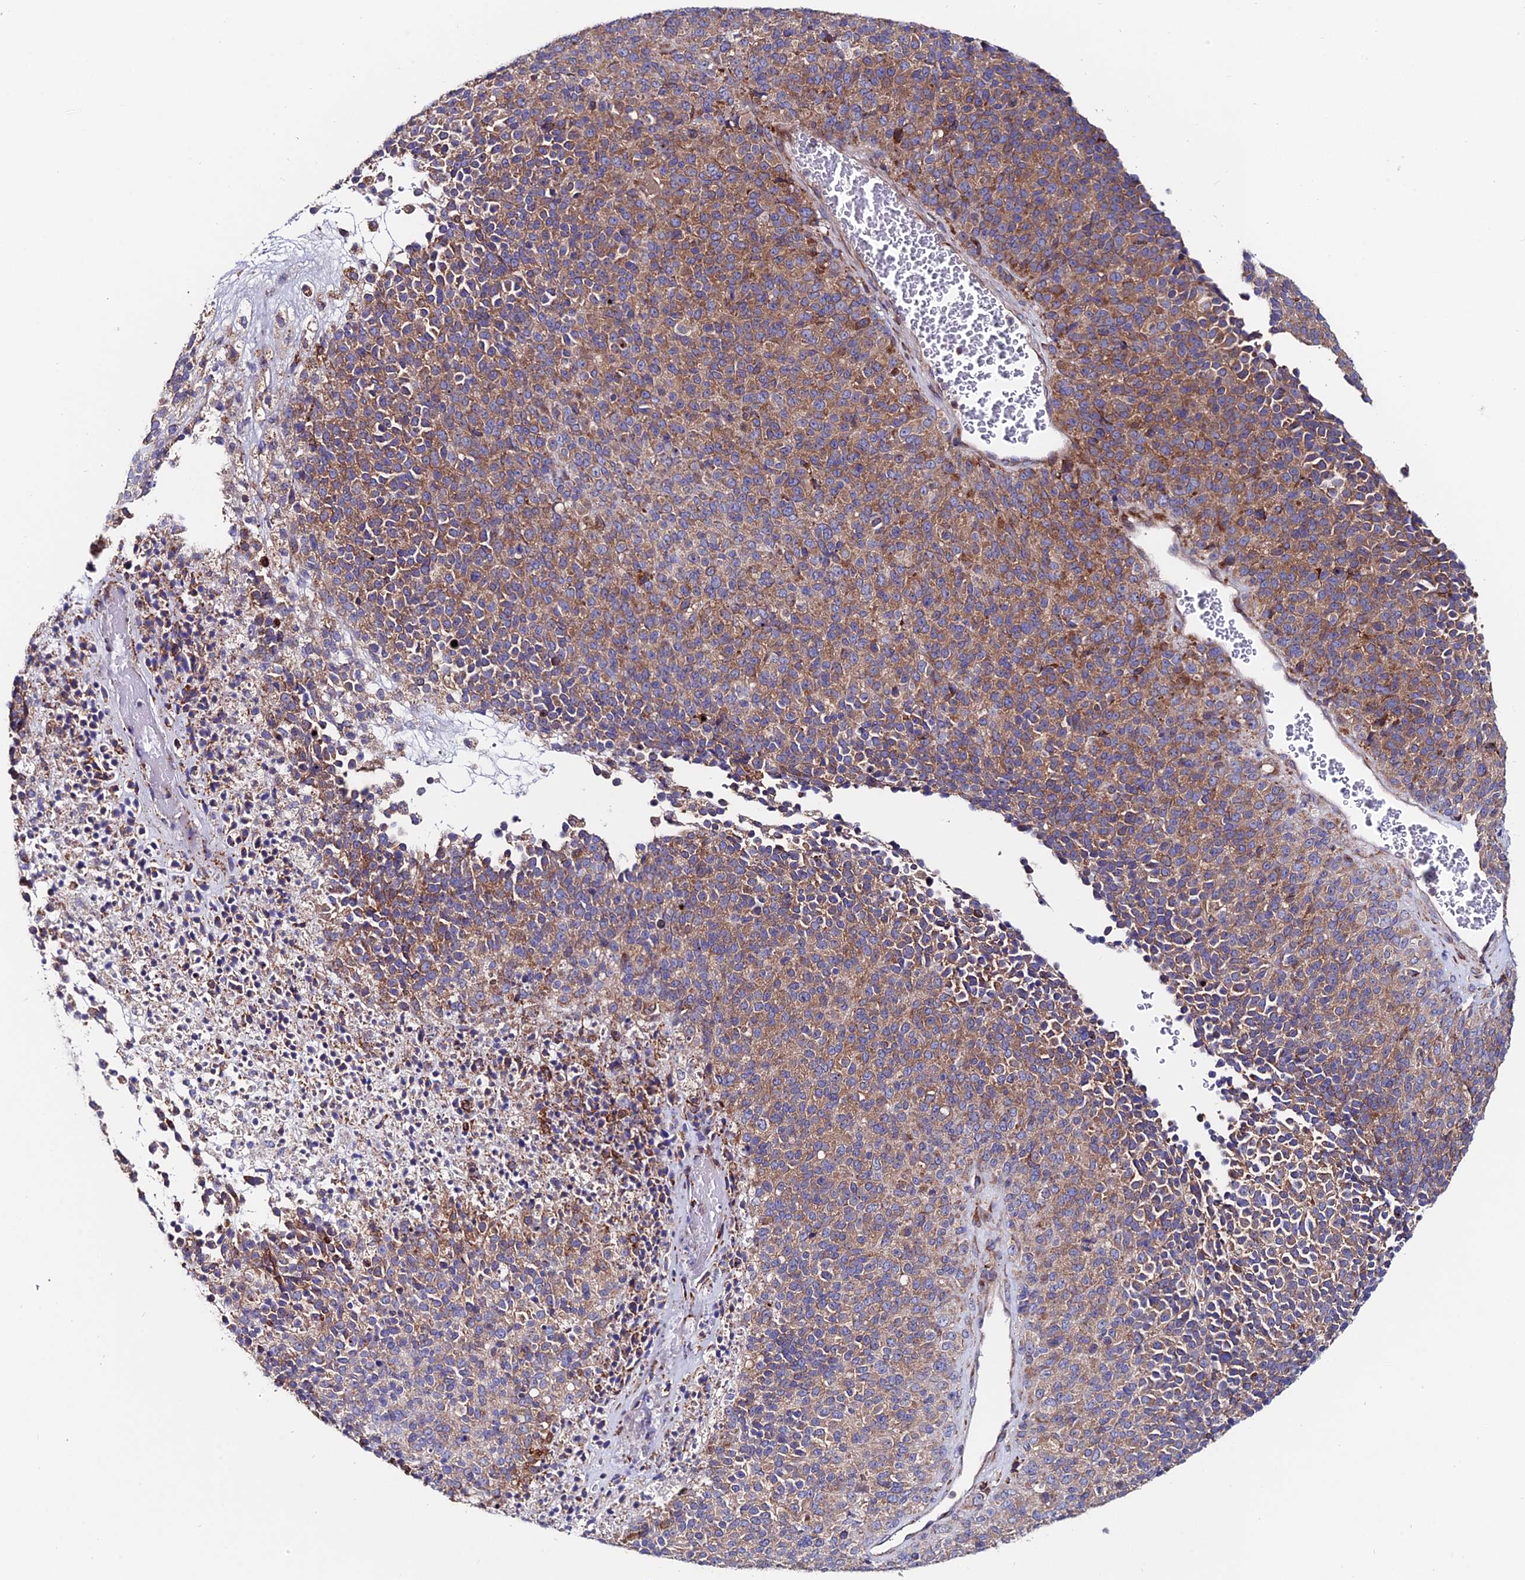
{"staining": {"intensity": "moderate", "quantity": ">75%", "location": "cytoplasmic/membranous"}, "tissue": "melanoma", "cell_type": "Tumor cells", "image_type": "cancer", "snomed": [{"axis": "morphology", "description": "Malignant melanoma, Metastatic site"}, {"axis": "topography", "description": "Brain"}], "caption": "Protein expression analysis of human malignant melanoma (metastatic site) reveals moderate cytoplasmic/membranous expression in about >75% of tumor cells.", "gene": "EIF3K", "patient": {"sex": "female", "age": 56}}